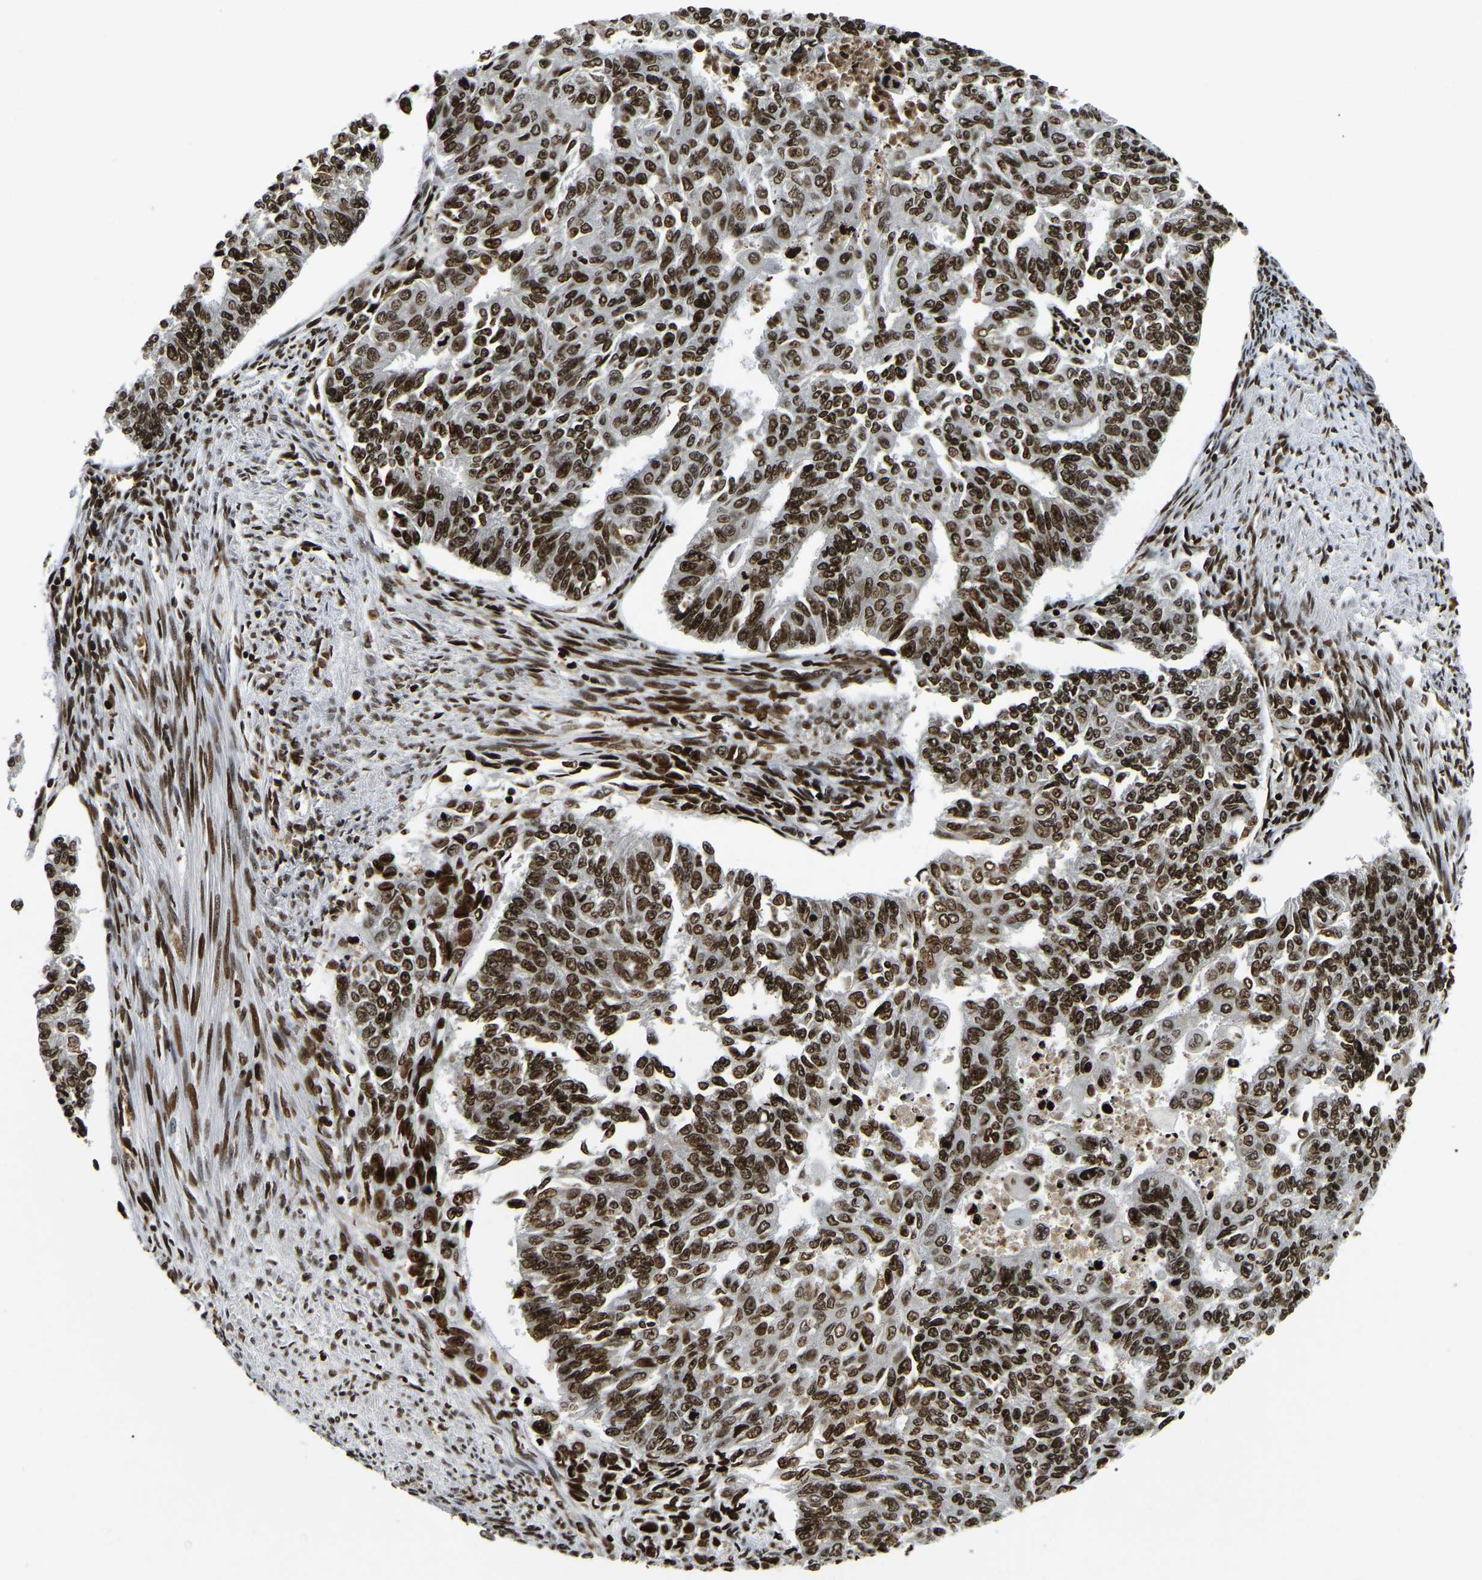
{"staining": {"intensity": "strong", "quantity": ">75%", "location": "nuclear"}, "tissue": "endometrial cancer", "cell_type": "Tumor cells", "image_type": "cancer", "snomed": [{"axis": "morphology", "description": "Adenocarcinoma, NOS"}, {"axis": "topography", "description": "Endometrium"}], "caption": "Immunohistochemical staining of endometrial adenocarcinoma shows high levels of strong nuclear protein expression in approximately >75% of tumor cells.", "gene": "LRRC61", "patient": {"sex": "female", "age": 32}}